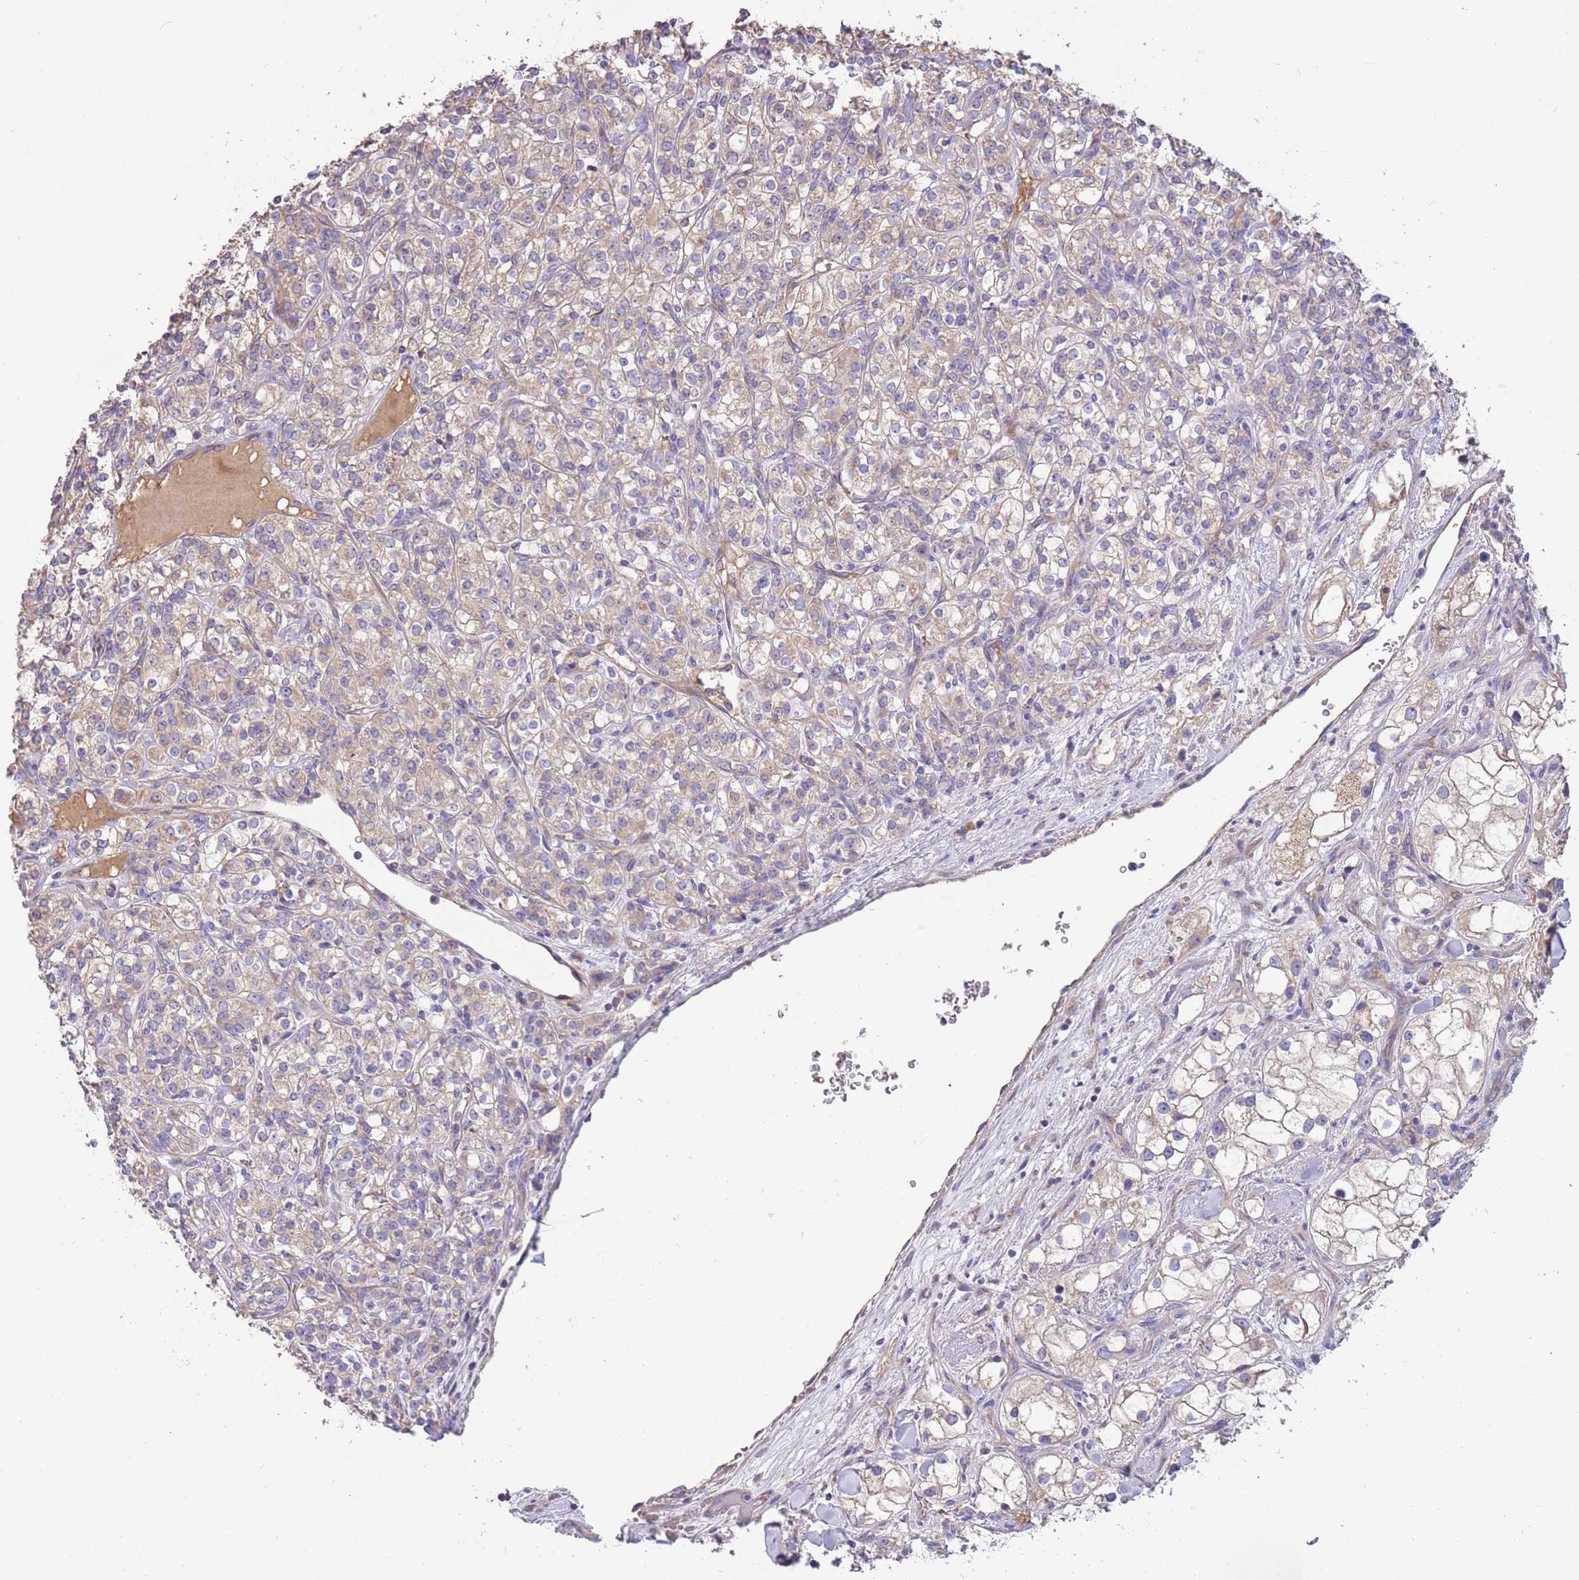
{"staining": {"intensity": "weak", "quantity": "<25%", "location": "cytoplasmic/membranous"}, "tissue": "renal cancer", "cell_type": "Tumor cells", "image_type": "cancer", "snomed": [{"axis": "morphology", "description": "Adenocarcinoma, NOS"}, {"axis": "topography", "description": "Kidney"}], "caption": "Renal cancer (adenocarcinoma) was stained to show a protein in brown. There is no significant positivity in tumor cells.", "gene": "TRMO", "patient": {"sex": "male", "age": 77}}